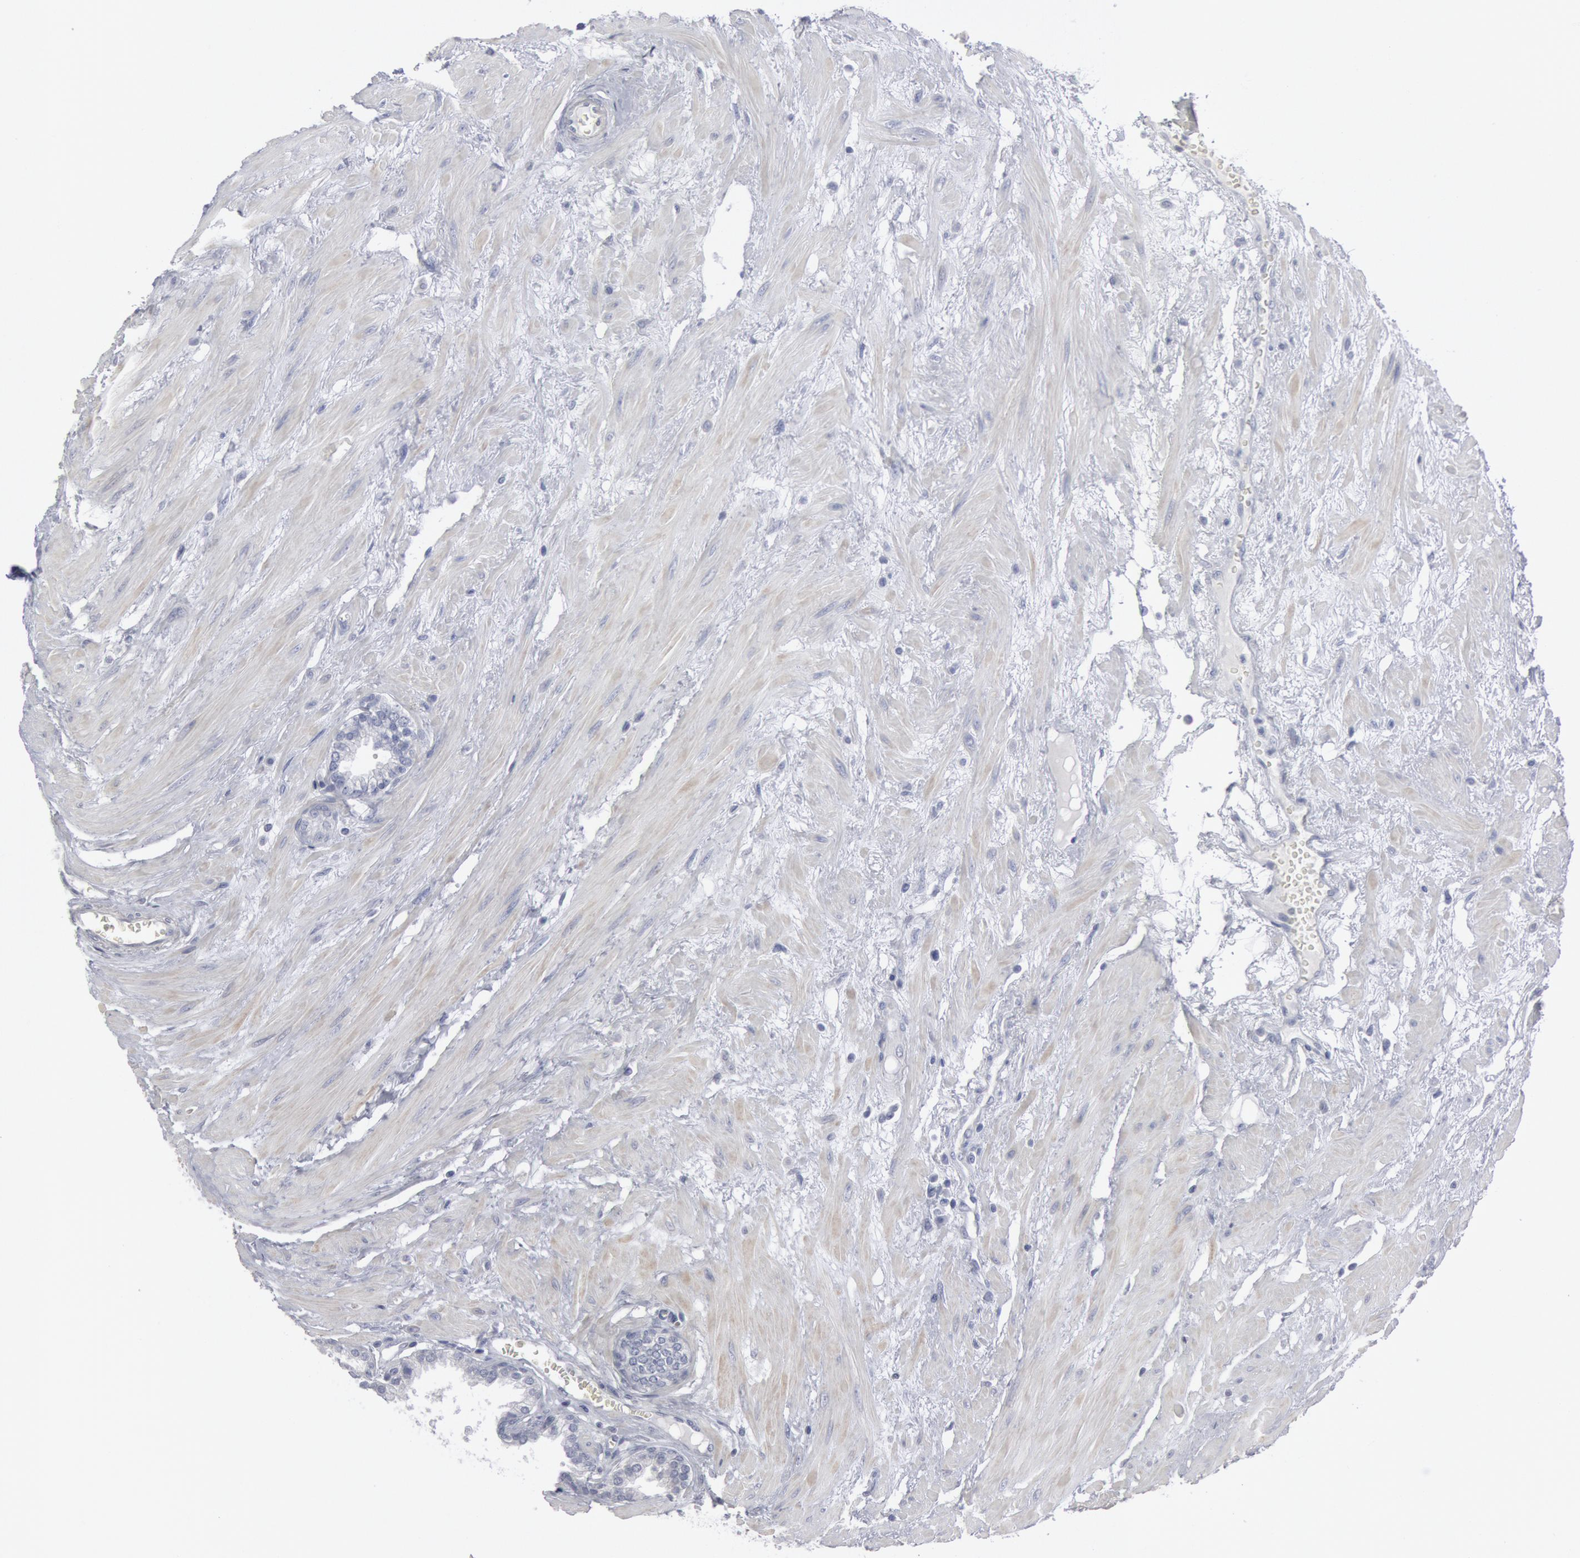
{"staining": {"intensity": "negative", "quantity": "none", "location": "none"}, "tissue": "prostate", "cell_type": "Glandular cells", "image_type": "normal", "snomed": [{"axis": "morphology", "description": "Normal tissue, NOS"}, {"axis": "topography", "description": "Prostate"}], "caption": "A micrograph of human prostate is negative for staining in glandular cells. Brightfield microscopy of IHC stained with DAB (3,3'-diaminobenzidine) (brown) and hematoxylin (blue), captured at high magnification.", "gene": "DMC1", "patient": {"sex": "male", "age": 64}}